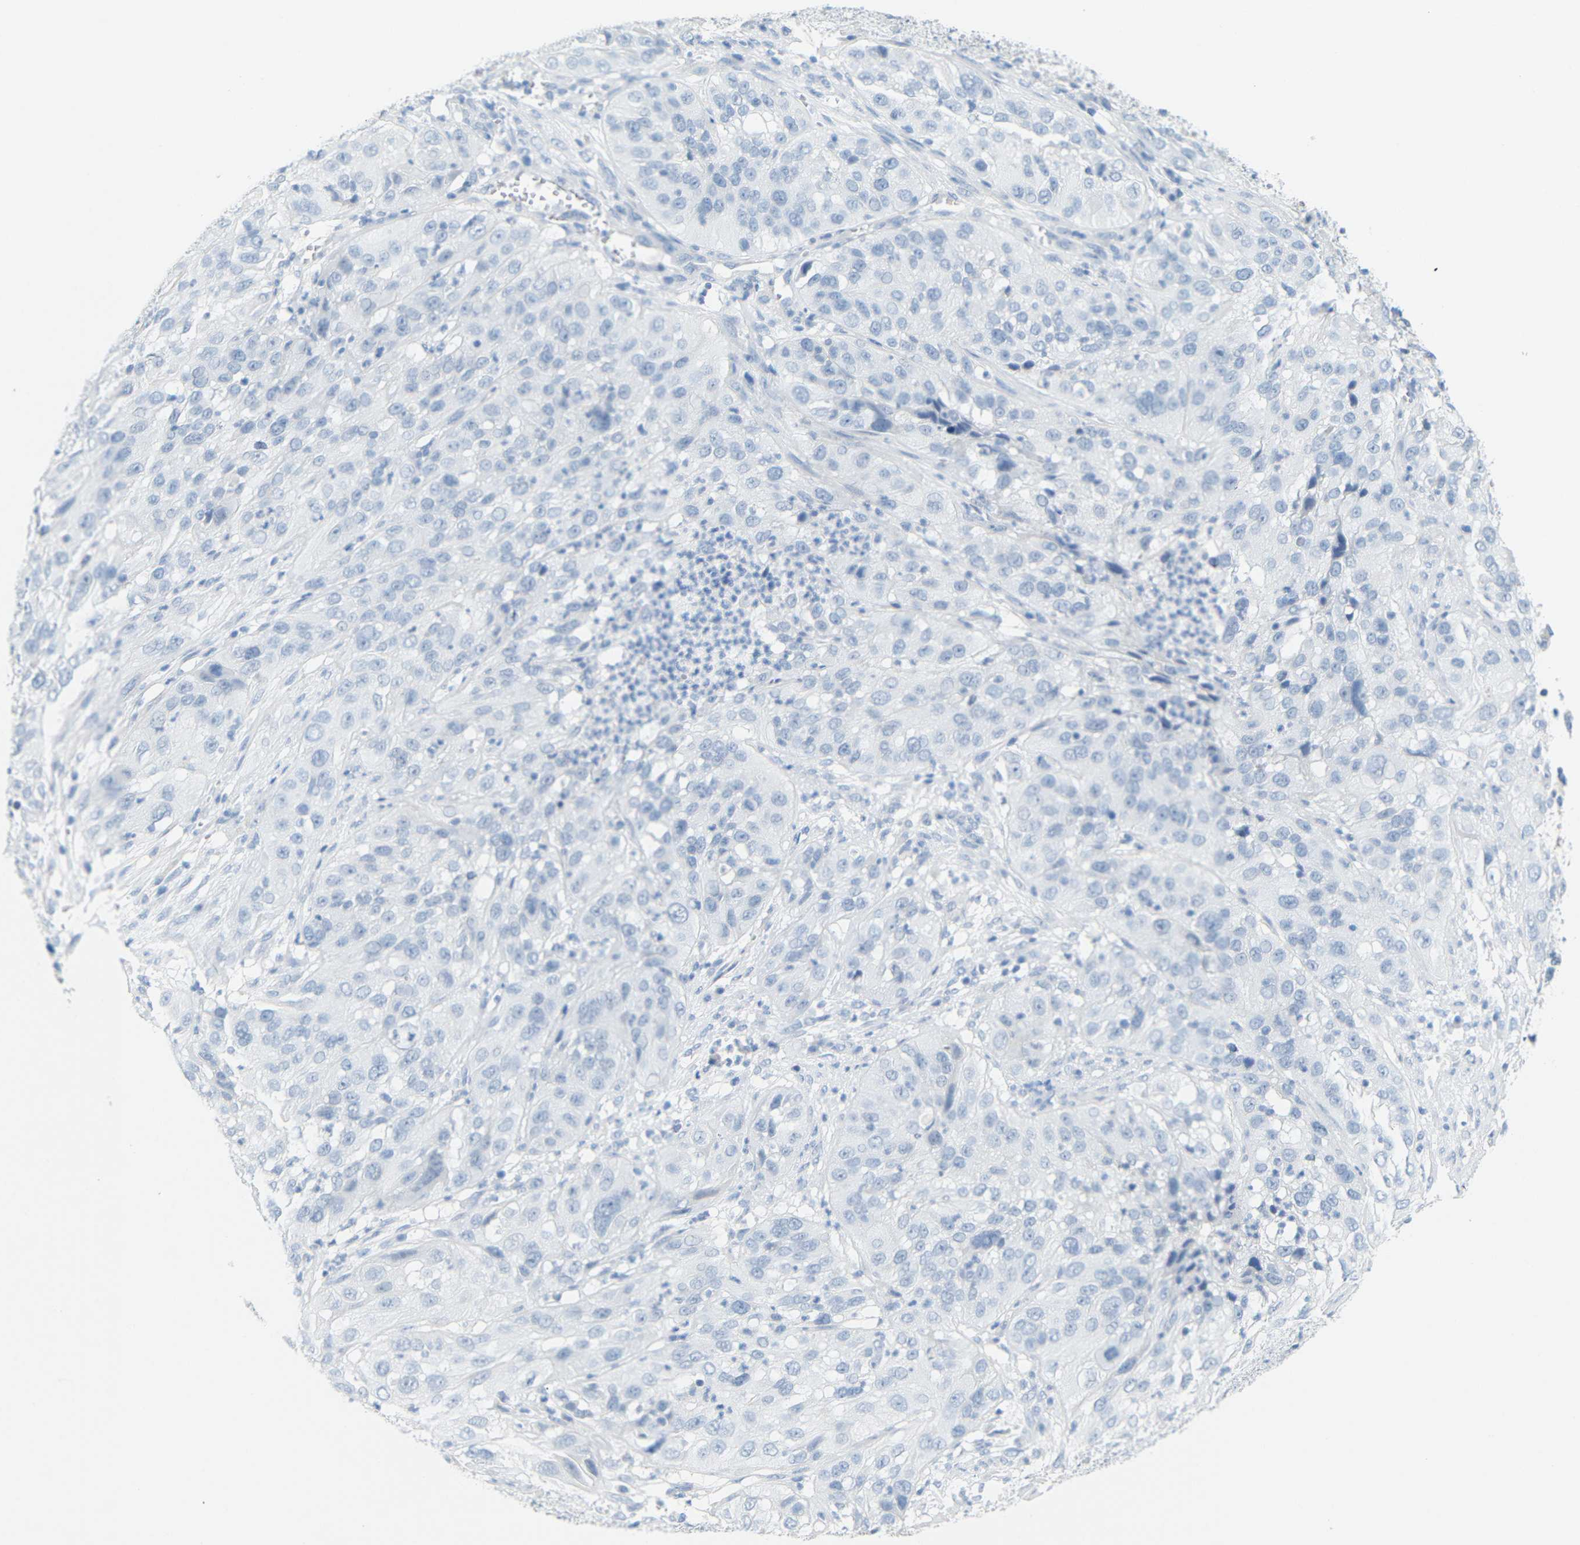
{"staining": {"intensity": "negative", "quantity": "none", "location": "none"}, "tissue": "cervical cancer", "cell_type": "Tumor cells", "image_type": "cancer", "snomed": [{"axis": "morphology", "description": "Squamous cell carcinoma, NOS"}, {"axis": "topography", "description": "Cervix"}], "caption": "An image of cervical cancer stained for a protein demonstrates no brown staining in tumor cells.", "gene": "OPN1SW", "patient": {"sex": "female", "age": 32}}